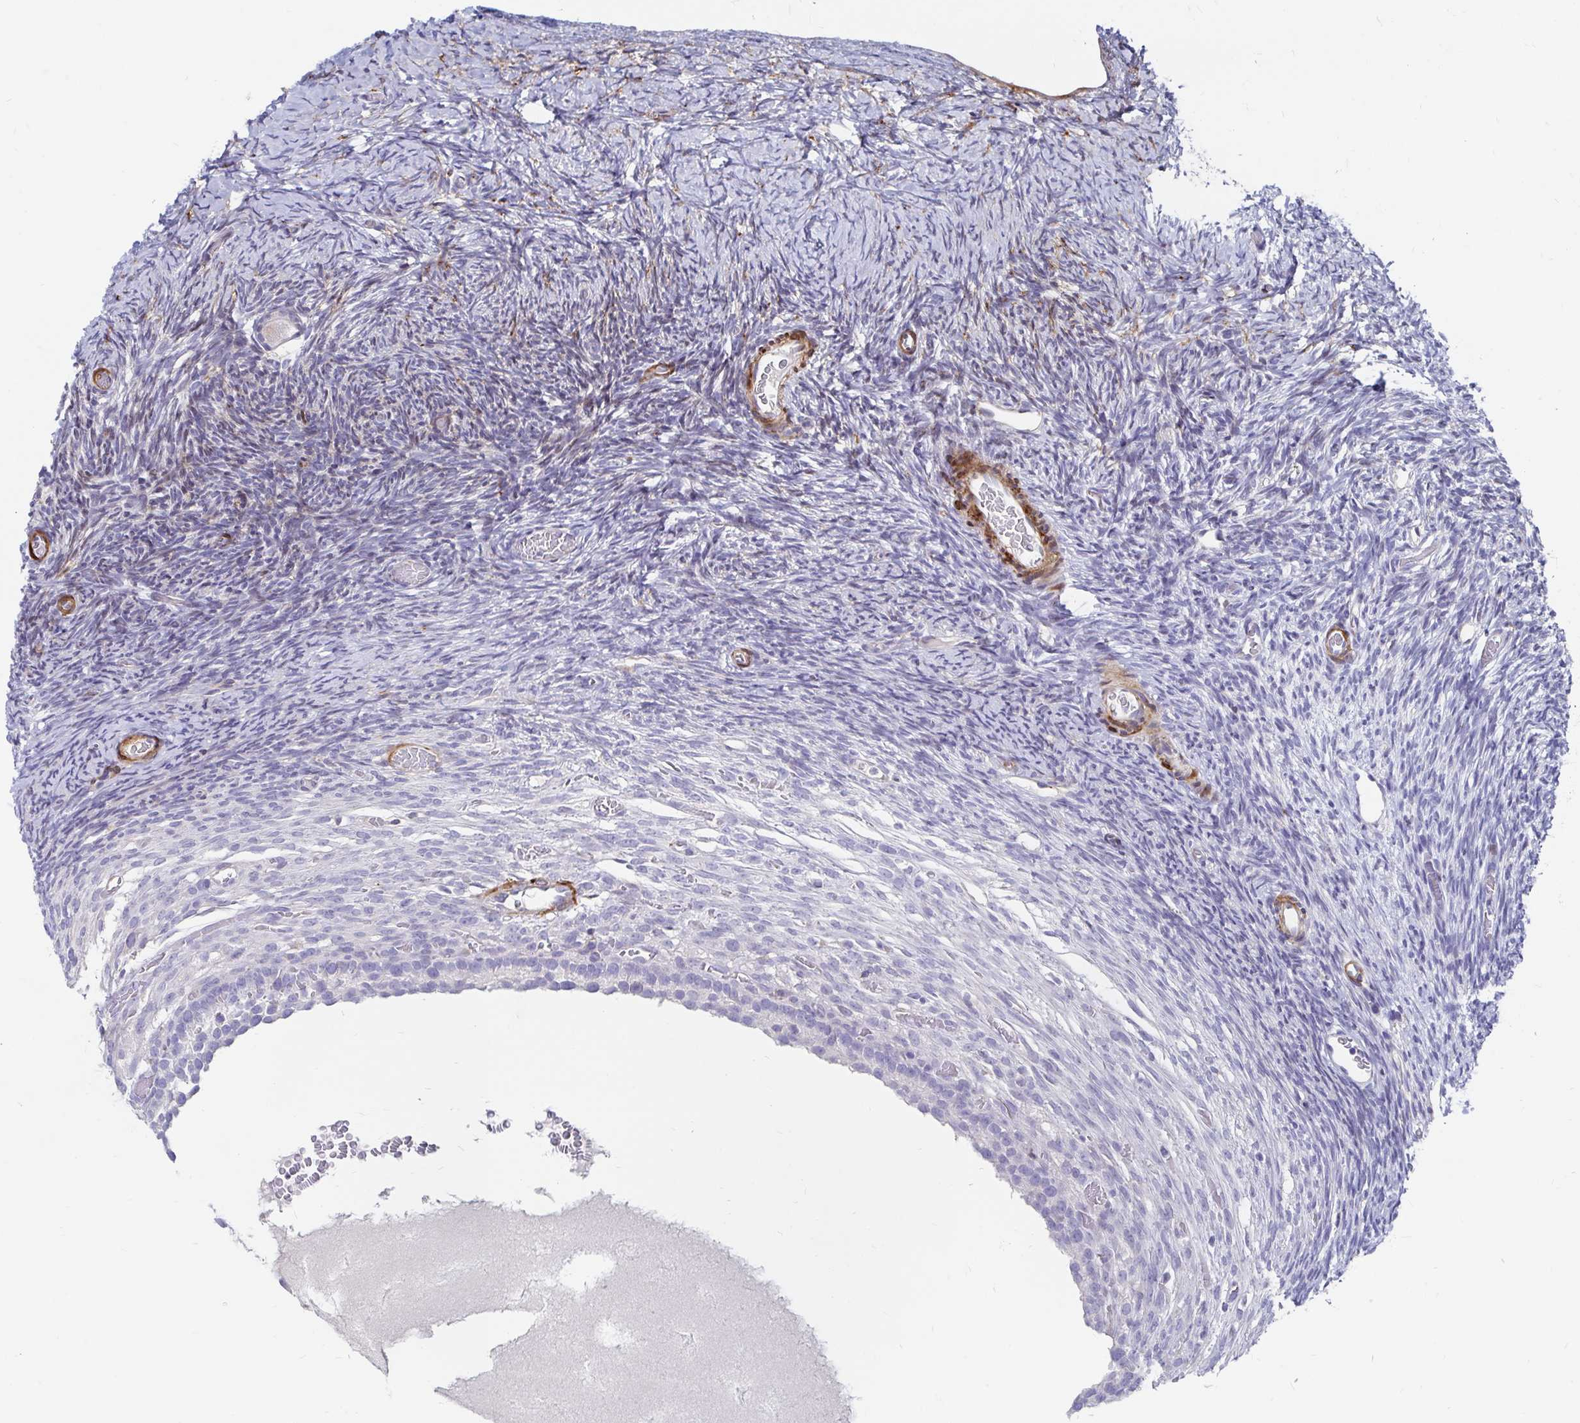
{"staining": {"intensity": "negative", "quantity": "none", "location": "none"}, "tissue": "ovary", "cell_type": "Follicle cells", "image_type": "normal", "snomed": [{"axis": "morphology", "description": "Normal tissue, NOS"}, {"axis": "topography", "description": "Ovary"}], "caption": "The photomicrograph reveals no significant staining in follicle cells of ovary. (DAB immunohistochemistry (IHC) with hematoxylin counter stain).", "gene": "CDKL1", "patient": {"sex": "female", "age": 39}}